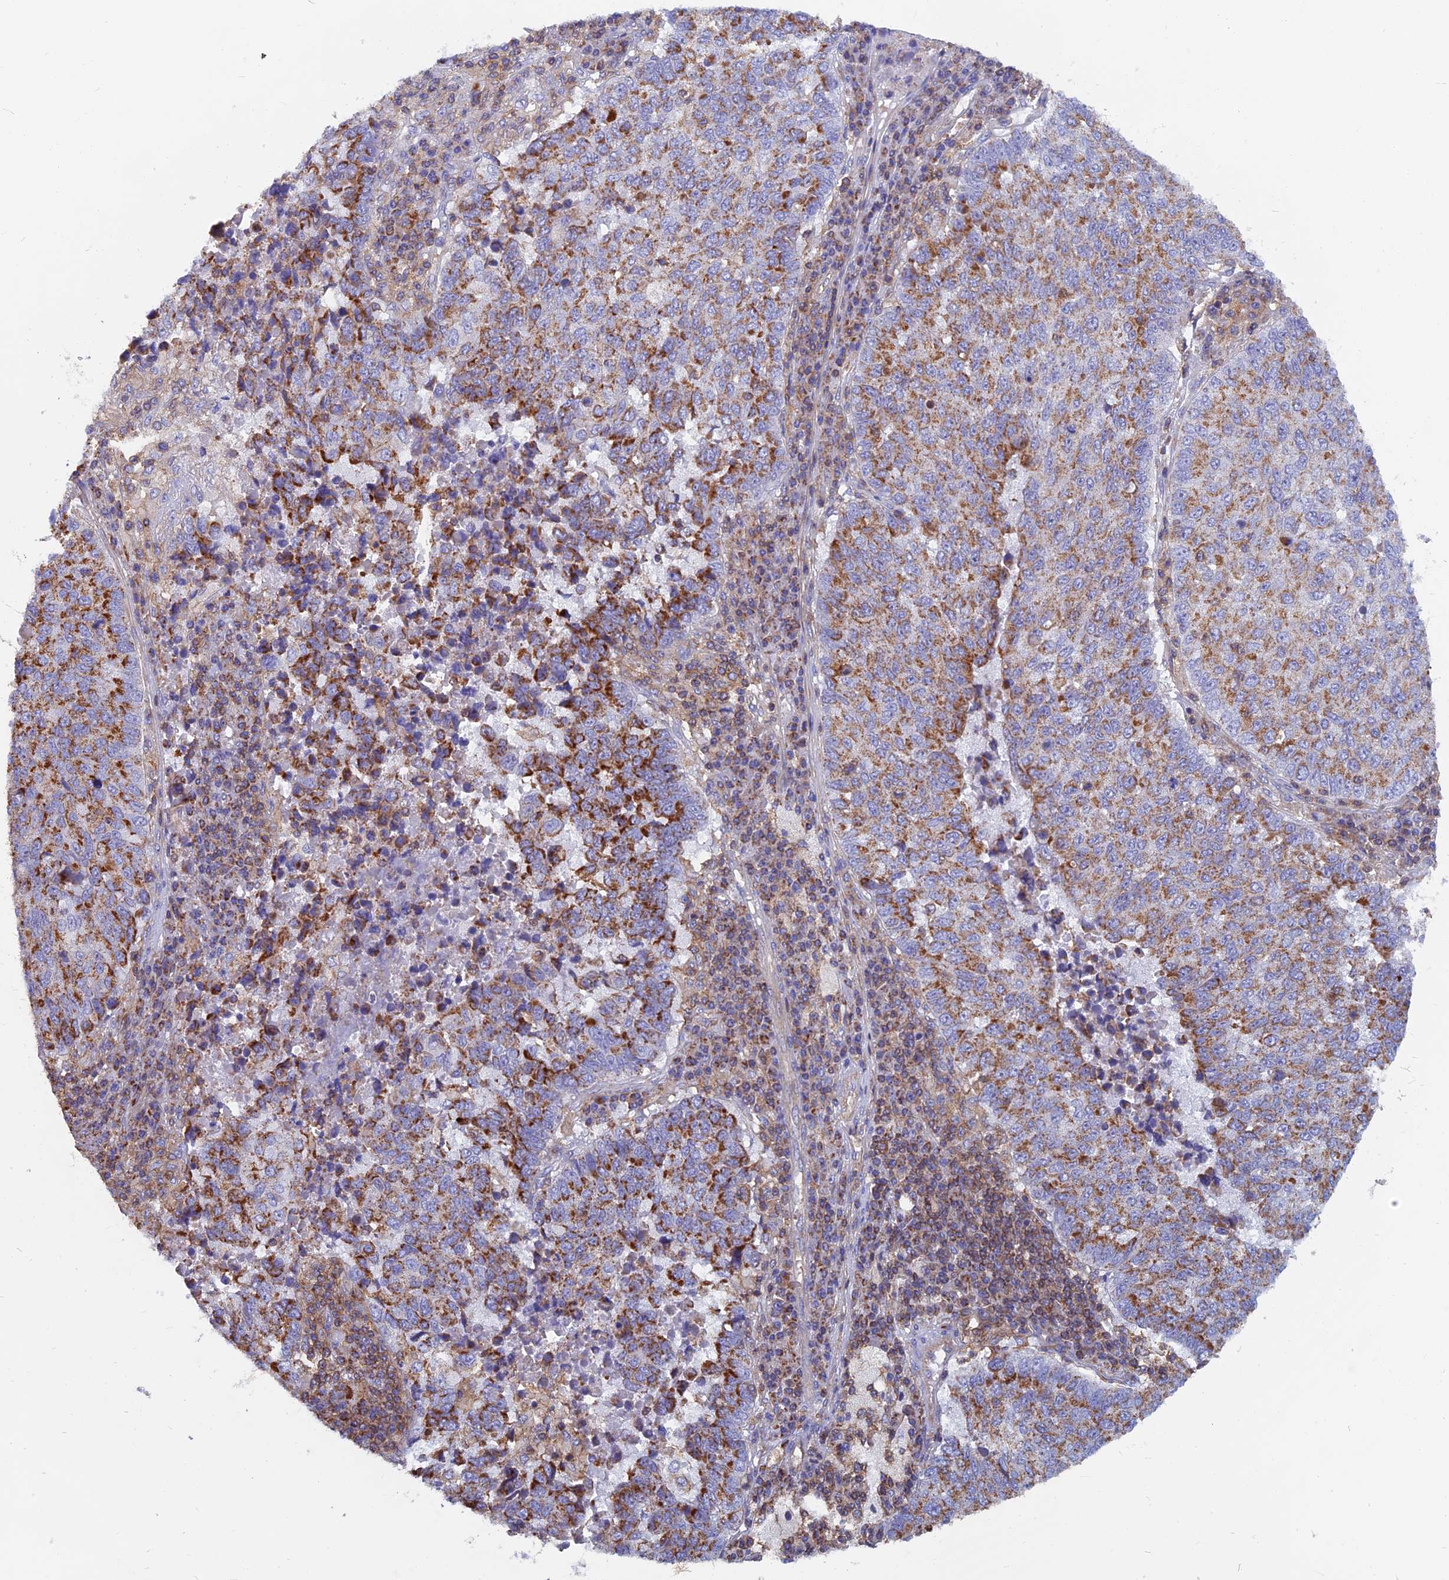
{"staining": {"intensity": "strong", "quantity": ">75%", "location": "cytoplasmic/membranous"}, "tissue": "lung cancer", "cell_type": "Tumor cells", "image_type": "cancer", "snomed": [{"axis": "morphology", "description": "Squamous cell carcinoma, NOS"}, {"axis": "topography", "description": "Lung"}], "caption": "This histopathology image shows IHC staining of human lung cancer, with high strong cytoplasmic/membranous staining in approximately >75% of tumor cells.", "gene": "HSD17B8", "patient": {"sex": "male", "age": 73}}